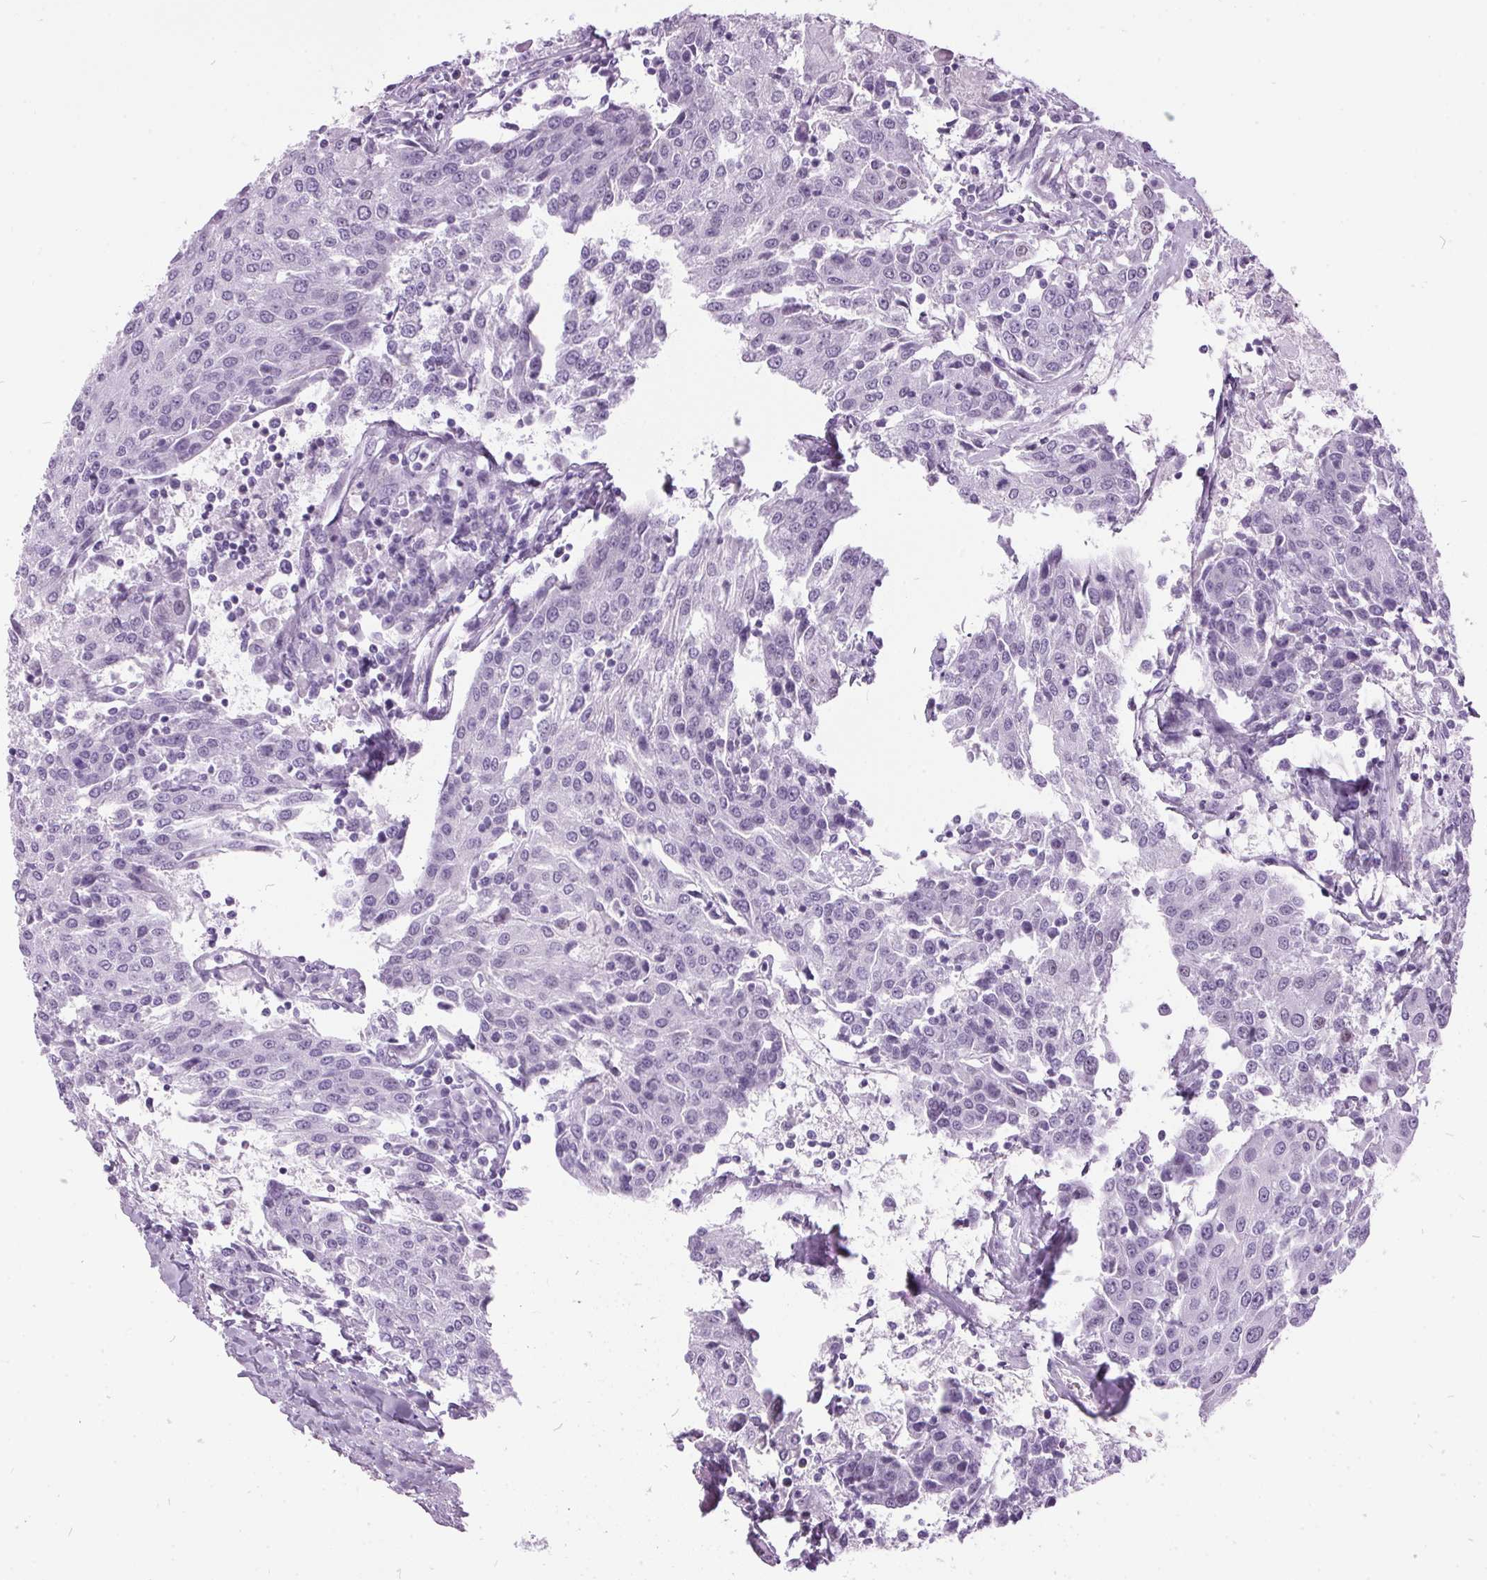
{"staining": {"intensity": "negative", "quantity": "none", "location": "none"}, "tissue": "urothelial cancer", "cell_type": "Tumor cells", "image_type": "cancer", "snomed": [{"axis": "morphology", "description": "Urothelial carcinoma, High grade"}, {"axis": "topography", "description": "Urinary bladder"}], "caption": "IHC of high-grade urothelial carcinoma displays no positivity in tumor cells. (Brightfield microscopy of DAB immunohistochemistry (IHC) at high magnification).", "gene": "ODAD2", "patient": {"sex": "female", "age": 85}}